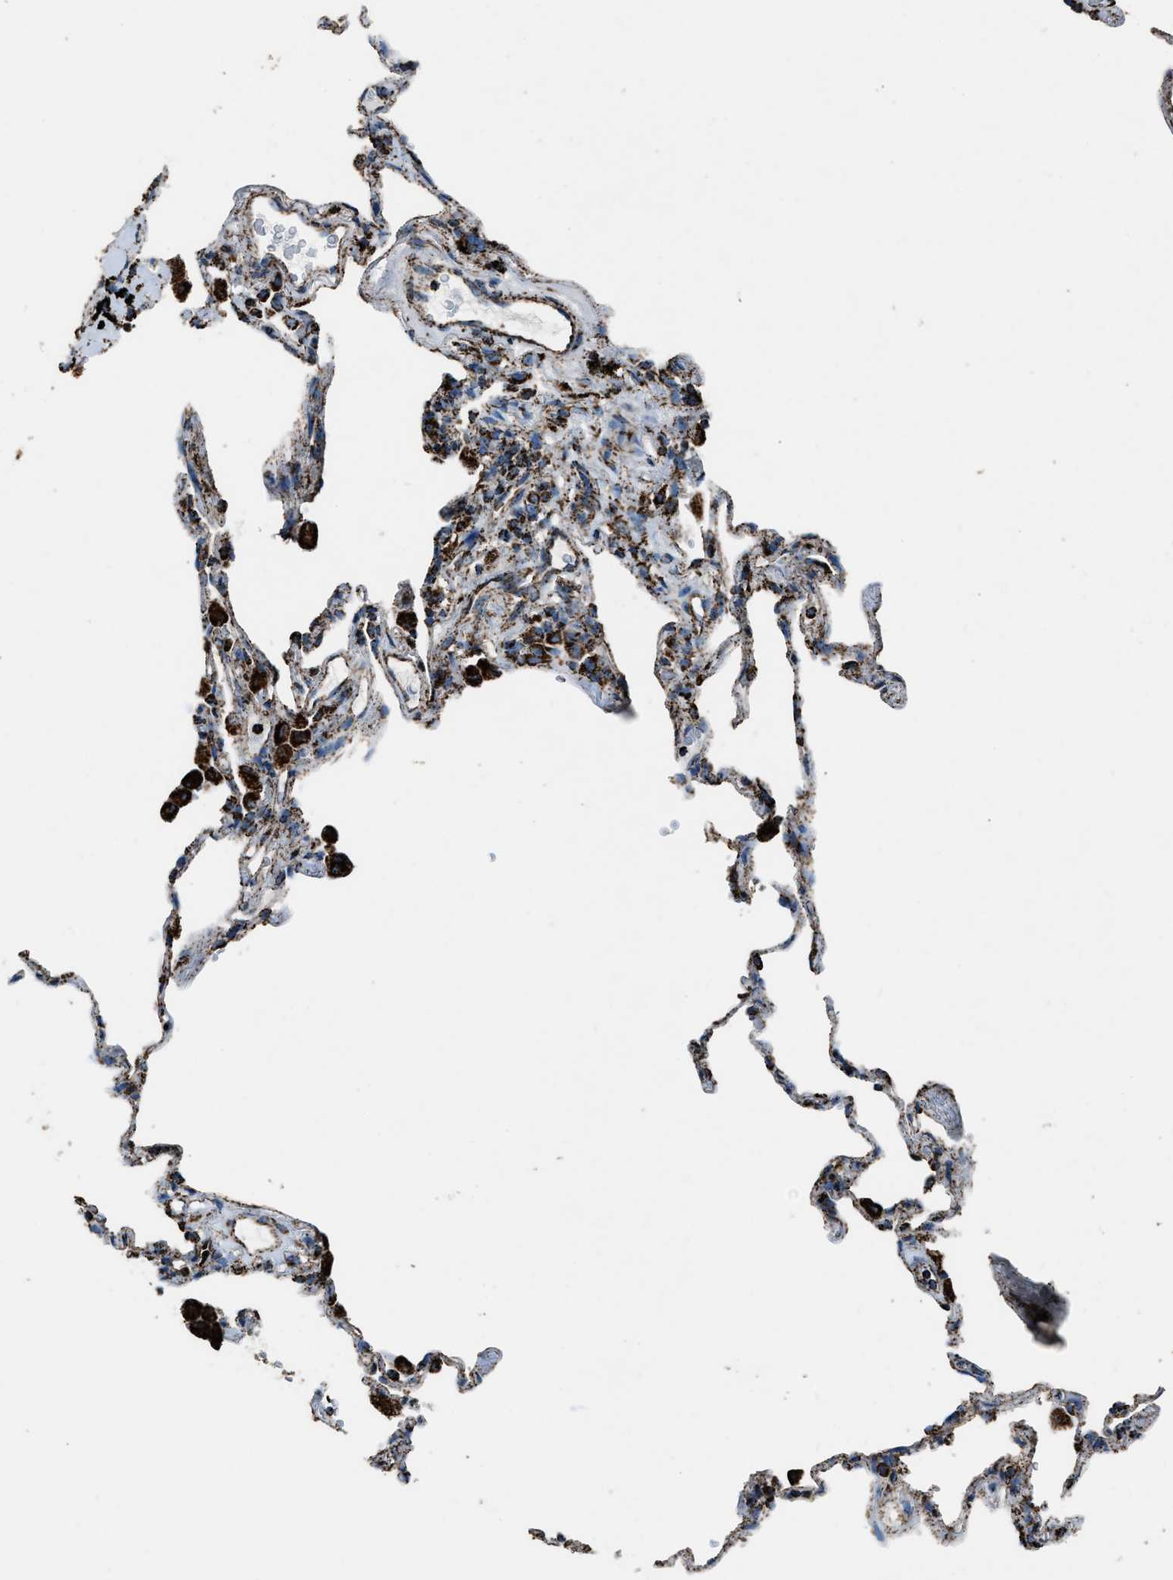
{"staining": {"intensity": "moderate", "quantity": ">75%", "location": "cytoplasmic/membranous"}, "tissue": "lung", "cell_type": "Alveolar cells", "image_type": "normal", "snomed": [{"axis": "morphology", "description": "Normal tissue, NOS"}, {"axis": "topography", "description": "Lung"}], "caption": "An image of lung stained for a protein exhibits moderate cytoplasmic/membranous brown staining in alveolar cells.", "gene": "MDH2", "patient": {"sex": "male", "age": 59}}